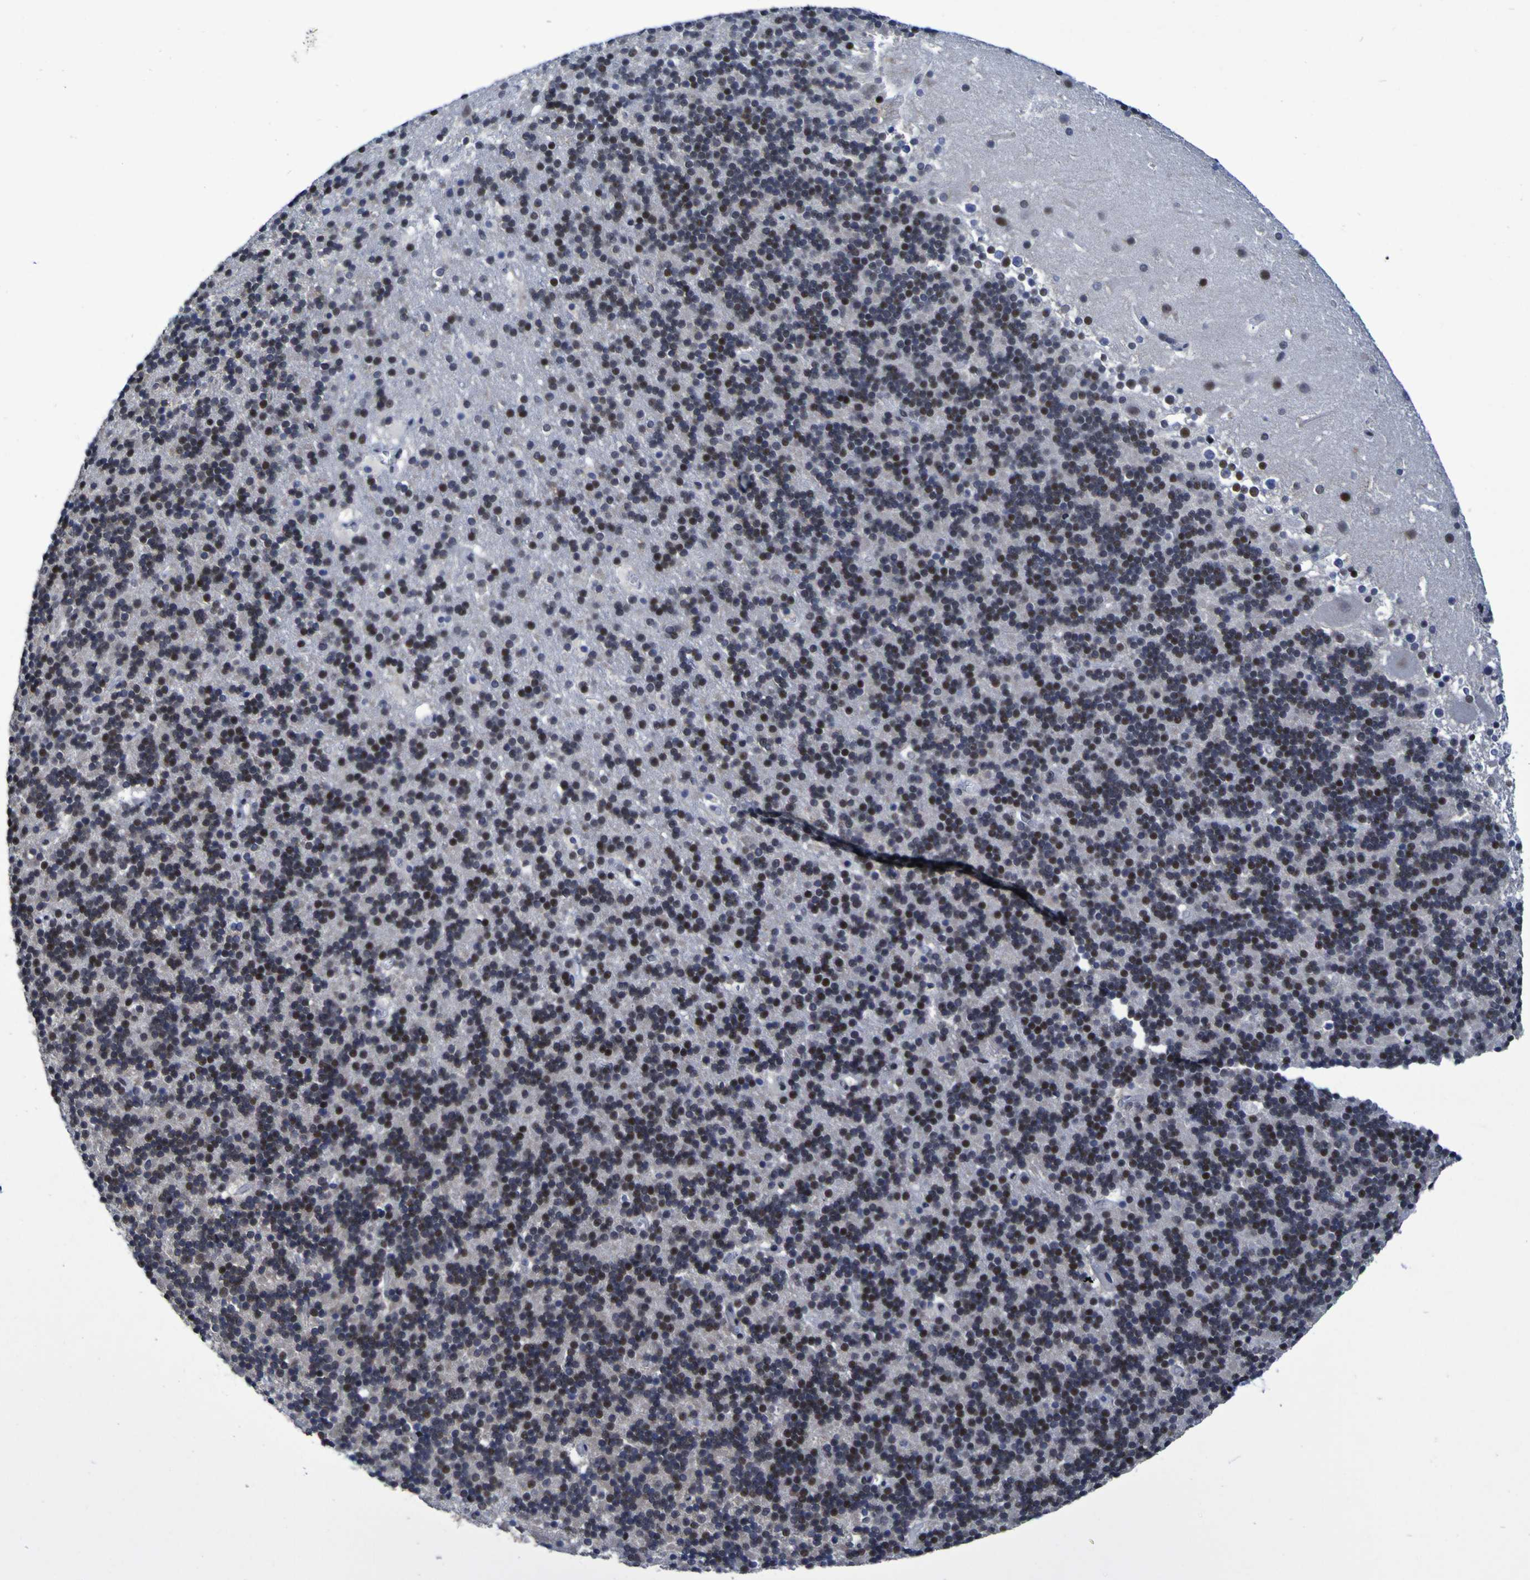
{"staining": {"intensity": "moderate", "quantity": "25%-75%", "location": "nuclear"}, "tissue": "cerebellum", "cell_type": "Cells in granular layer", "image_type": "normal", "snomed": [{"axis": "morphology", "description": "Normal tissue, NOS"}, {"axis": "topography", "description": "Cerebellum"}], "caption": "This is a micrograph of immunohistochemistry staining of unremarkable cerebellum, which shows moderate staining in the nuclear of cells in granular layer.", "gene": "MBD3", "patient": {"sex": "male", "age": 45}}